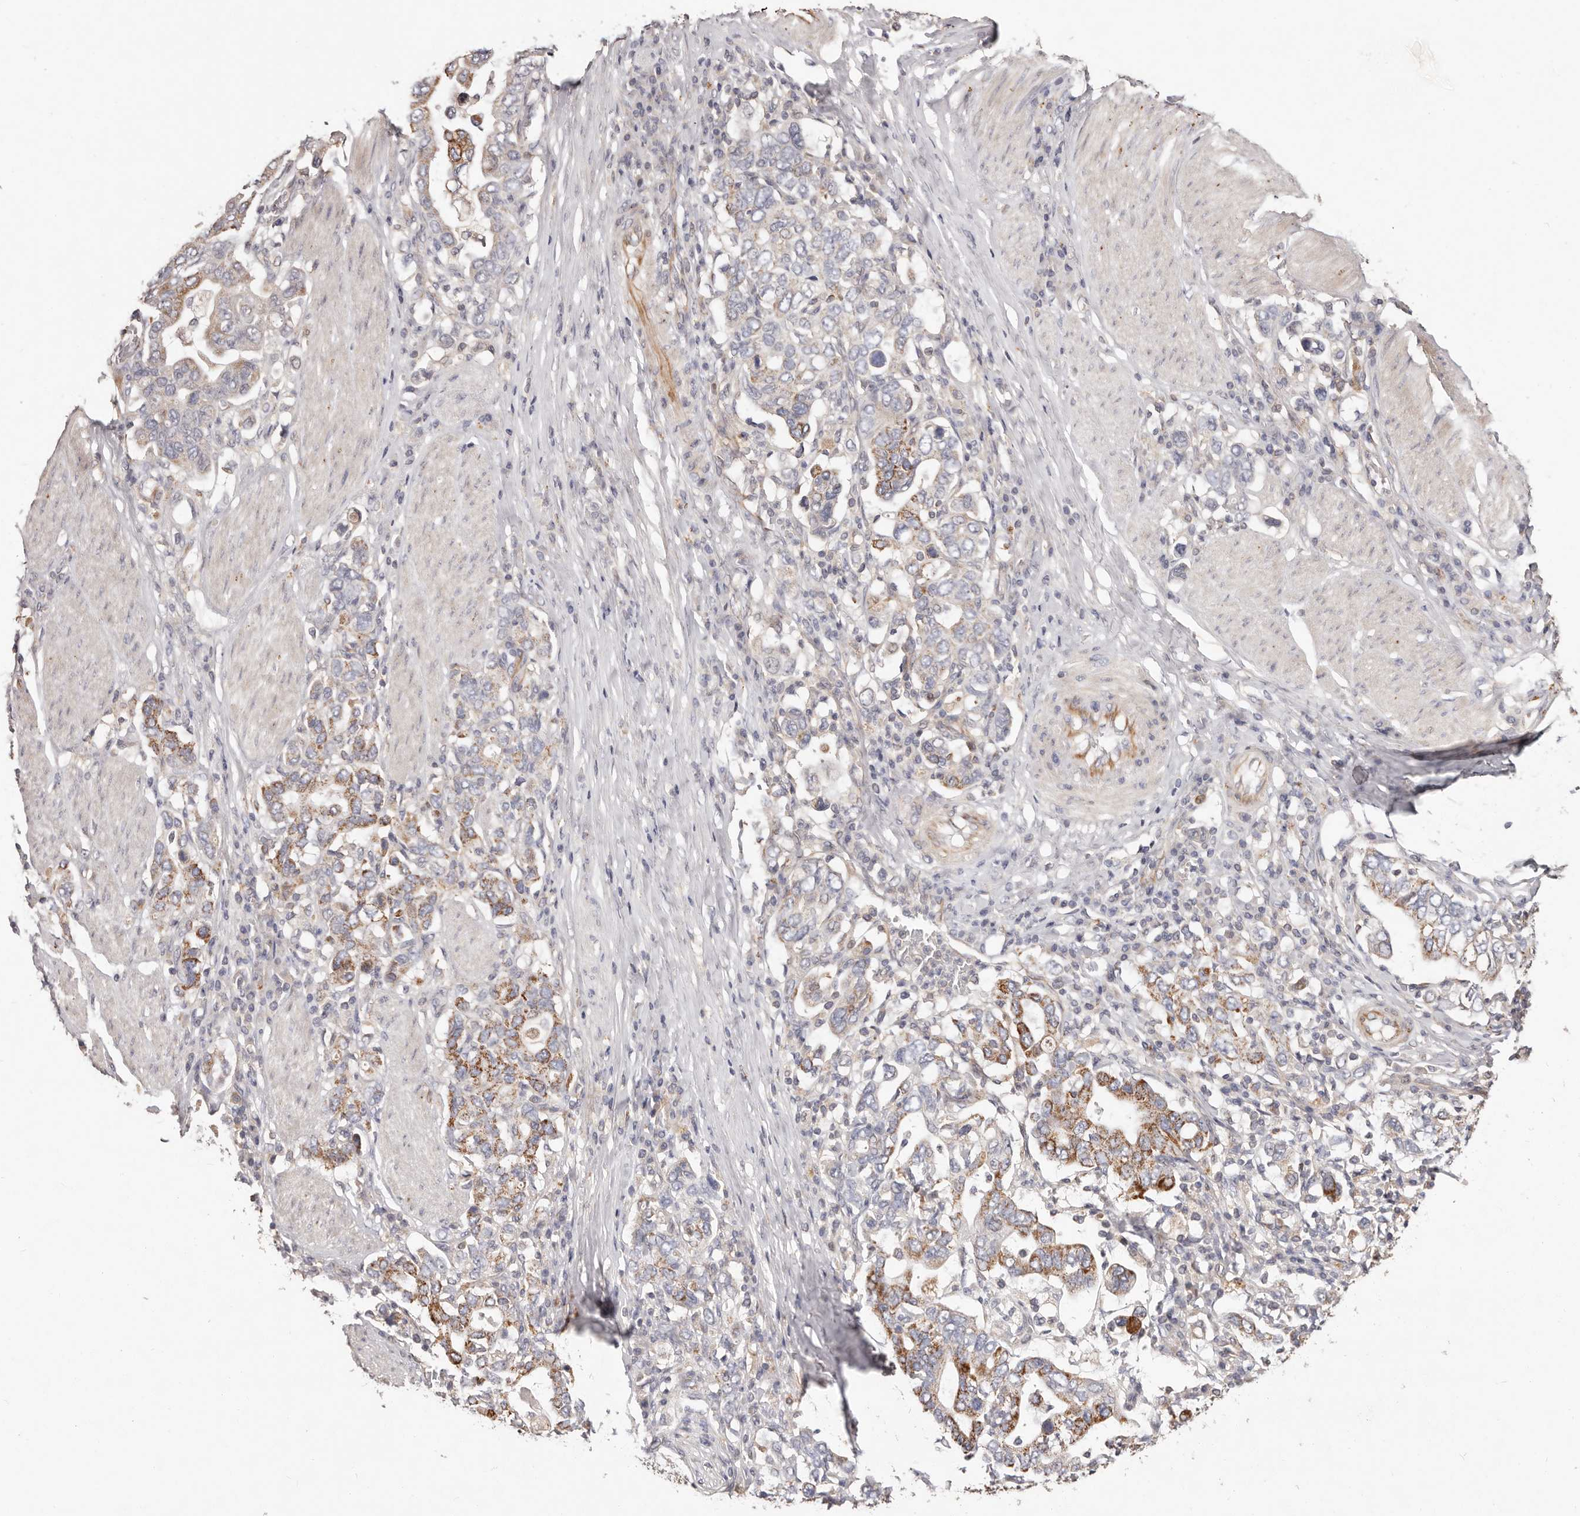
{"staining": {"intensity": "moderate", "quantity": "25%-75%", "location": "cytoplasmic/membranous"}, "tissue": "stomach cancer", "cell_type": "Tumor cells", "image_type": "cancer", "snomed": [{"axis": "morphology", "description": "Adenocarcinoma, NOS"}, {"axis": "topography", "description": "Stomach, upper"}], "caption": "Immunohistochemical staining of human stomach cancer (adenocarcinoma) exhibits moderate cytoplasmic/membranous protein positivity in approximately 25%-75% of tumor cells.", "gene": "THBS3", "patient": {"sex": "male", "age": 62}}